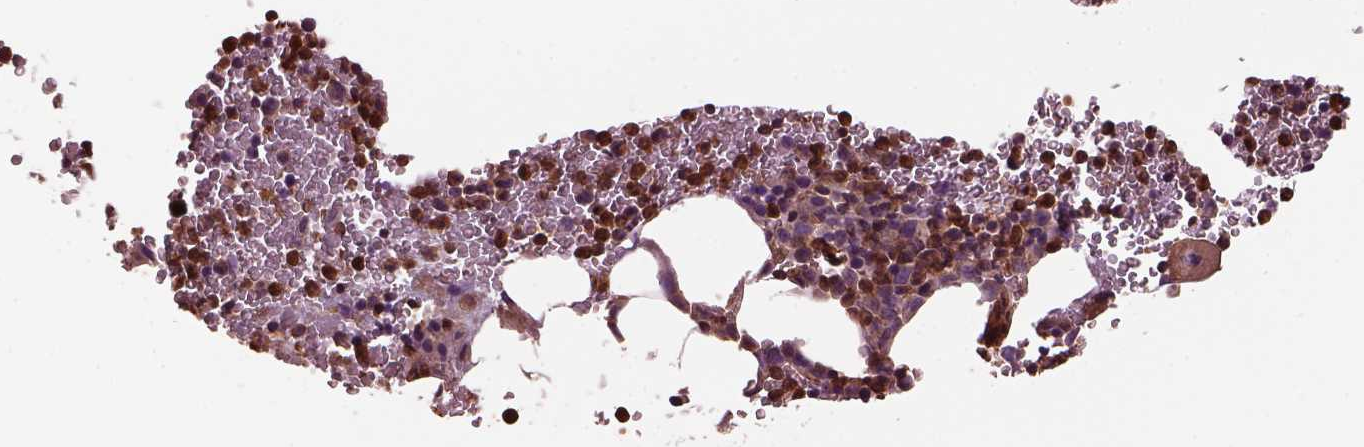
{"staining": {"intensity": "strong", "quantity": "<25%", "location": "cytoplasmic/membranous"}, "tissue": "bone marrow", "cell_type": "Hematopoietic cells", "image_type": "normal", "snomed": [{"axis": "morphology", "description": "Normal tissue, NOS"}, {"axis": "topography", "description": "Bone marrow"}], "caption": "IHC (DAB) staining of benign bone marrow displays strong cytoplasmic/membranous protein positivity in approximately <25% of hematopoietic cells.", "gene": "MYL1", "patient": {"sex": "female", "age": 56}}